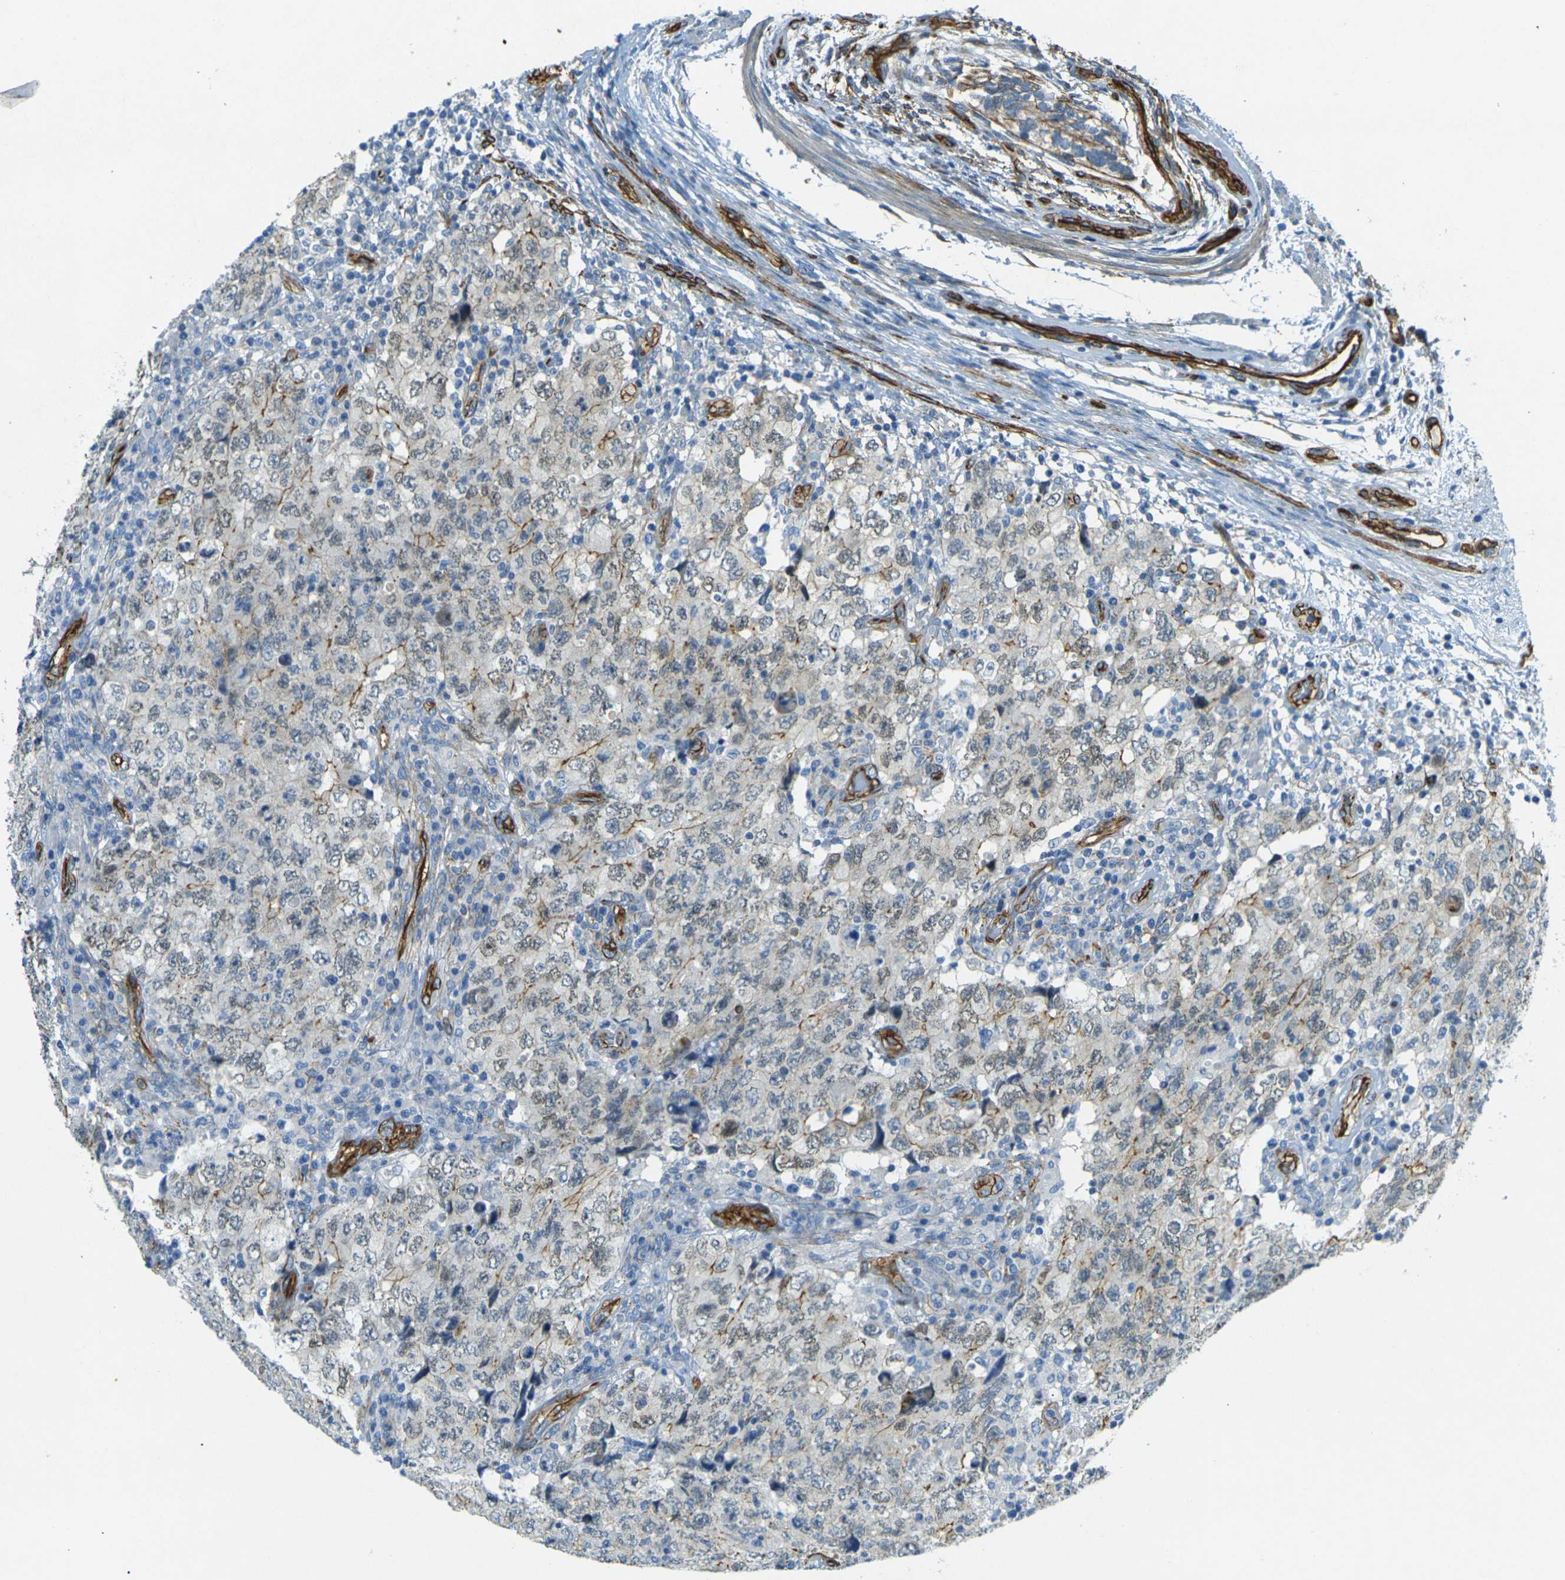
{"staining": {"intensity": "moderate", "quantity": "<25%", "location": "cytoplasmic/membranous"}, "tissue": "testis cancer", "cell_type": "Tumor cells", "image_type": "cancer", "snomed": [{"axis": "morphology", "description": "Carcinoma, Embryonal, NOS"}, {"axis": "topography", "description": "Testis"}], "caption": "Immunohistochemical staining of testis cancer (embryonal carcinoma) displays low levels of moderate cytoplasmic/membranous positivity in about <25% of tumor cells. Nuclei are stained in blue.", "gene": "EPHA7", "patient": {"sex": "male", "age": 26}}